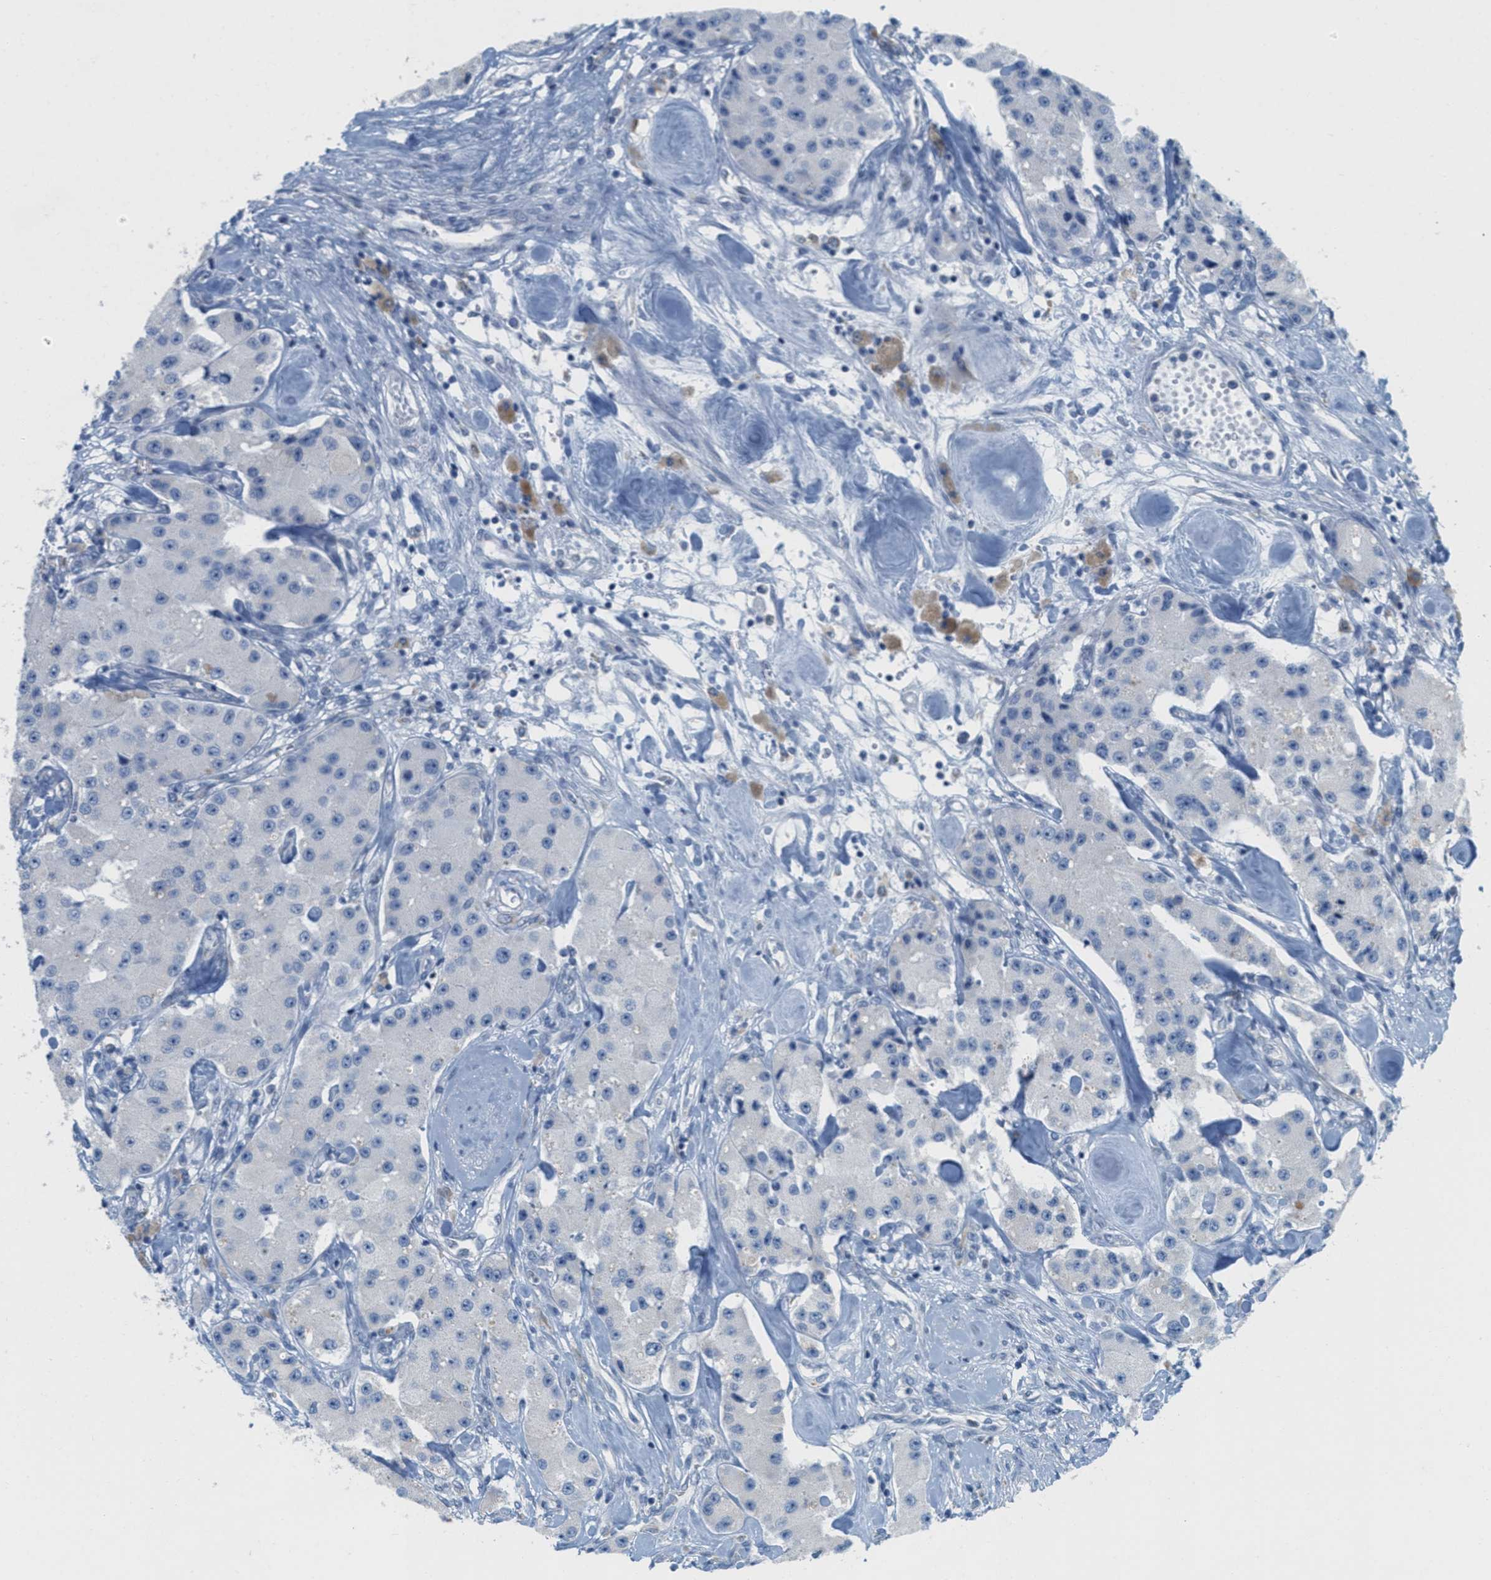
{"staining": {"intensity": "negative", "quantity": "none", "location": "none"}, "tissue": "carcinoid", "cell_type": "Tumor cells", "image_type": "cancer", "snomed": [{"axis": "morphology", "description": "Carcinoid, malignant, NOS"}, {"axis": "topography", "description": "Pancreas"}], "caption": "High magnification brightfield microscopy of carcinoid stained with DAB (3,3'-diaminobenzidine) (brown) and counterstained with hematoxylin (blue): tumor cells show no significant positivity.", "gene": "TEX264", "patient": {"sex": "male", "age": 41}}